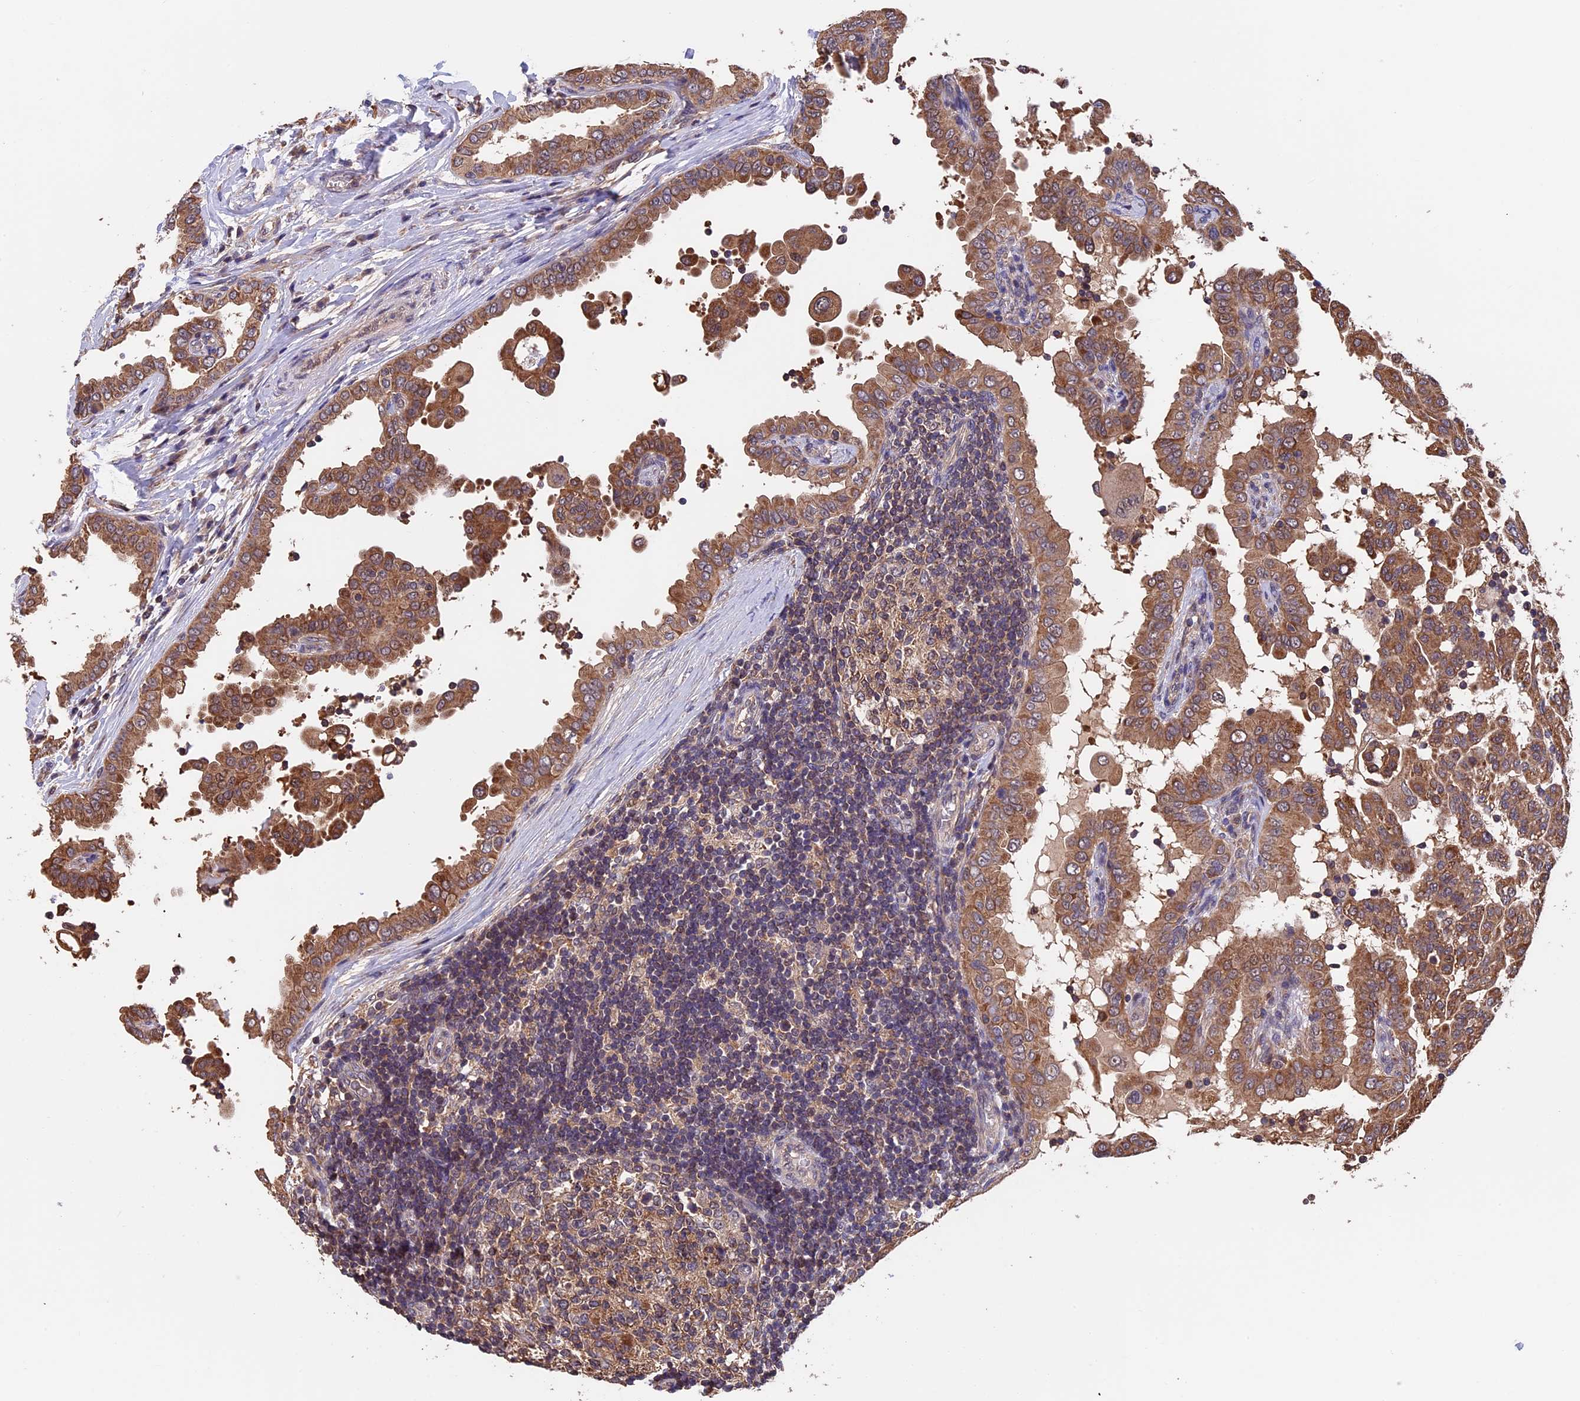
{"staining": {"intensity": "moderate", "quantity": ">75%", "location": "cytoplasmic/membranous"}, "tissue": "thyroid cancer", "cell_type": "Tumor cells", "image_type": "cancer", "snomed": [{"axis": "morphology", "description": "Papillary adenocarcinoma, NOS"}, {"axis": "topography", "description": "Thyroid gland"}], "caption": "The immunohistochemical stain shows moderate cytoplasmic/membranous staining in tumor cells of papillary adenocarcinoma (thyroid) tissue.", "gene": "PKD2L2", "patient": {"sex": "male", "age": 33}}